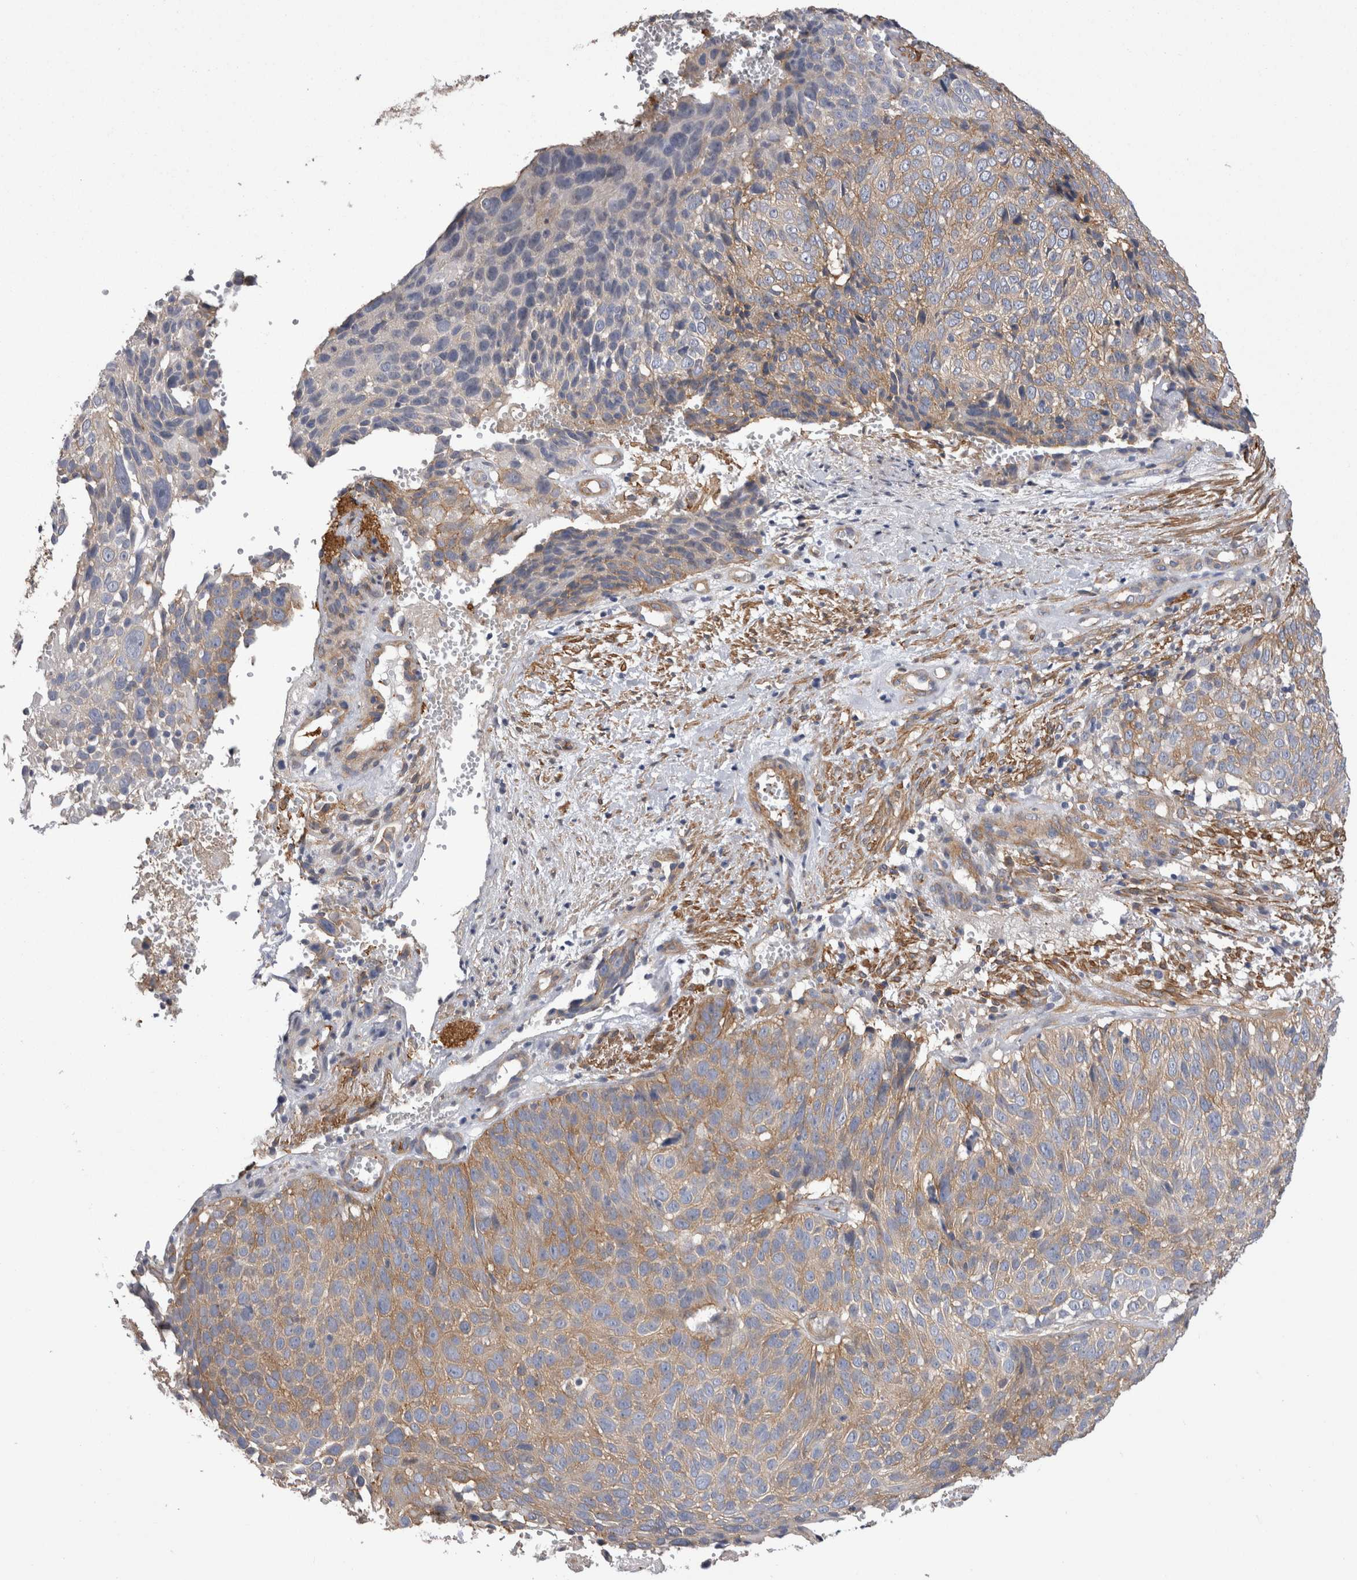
{"staining": {"intensity": "weak", "quantity": "25%-75%", "location": "cytoplasmic/membranous"}, "tissue": "cervical cancer", "cell_type": "Tumor cells", "image_type": "cancer", "snomed": [{"axis": "morphology", "description": "Squamous cell carcinoma, NOS"}, {"axis": "topography", "description": "Cervix"}], "caption": "Cervical cancer (squamous cell carcinoma) stained with a brown dye demonstrates weak cytoplasmic/membranous positive expression in approximately 25%-75% of tumor cells.", "gene": "EPRS1", "patient": {"sex": "female", "age": 74}}